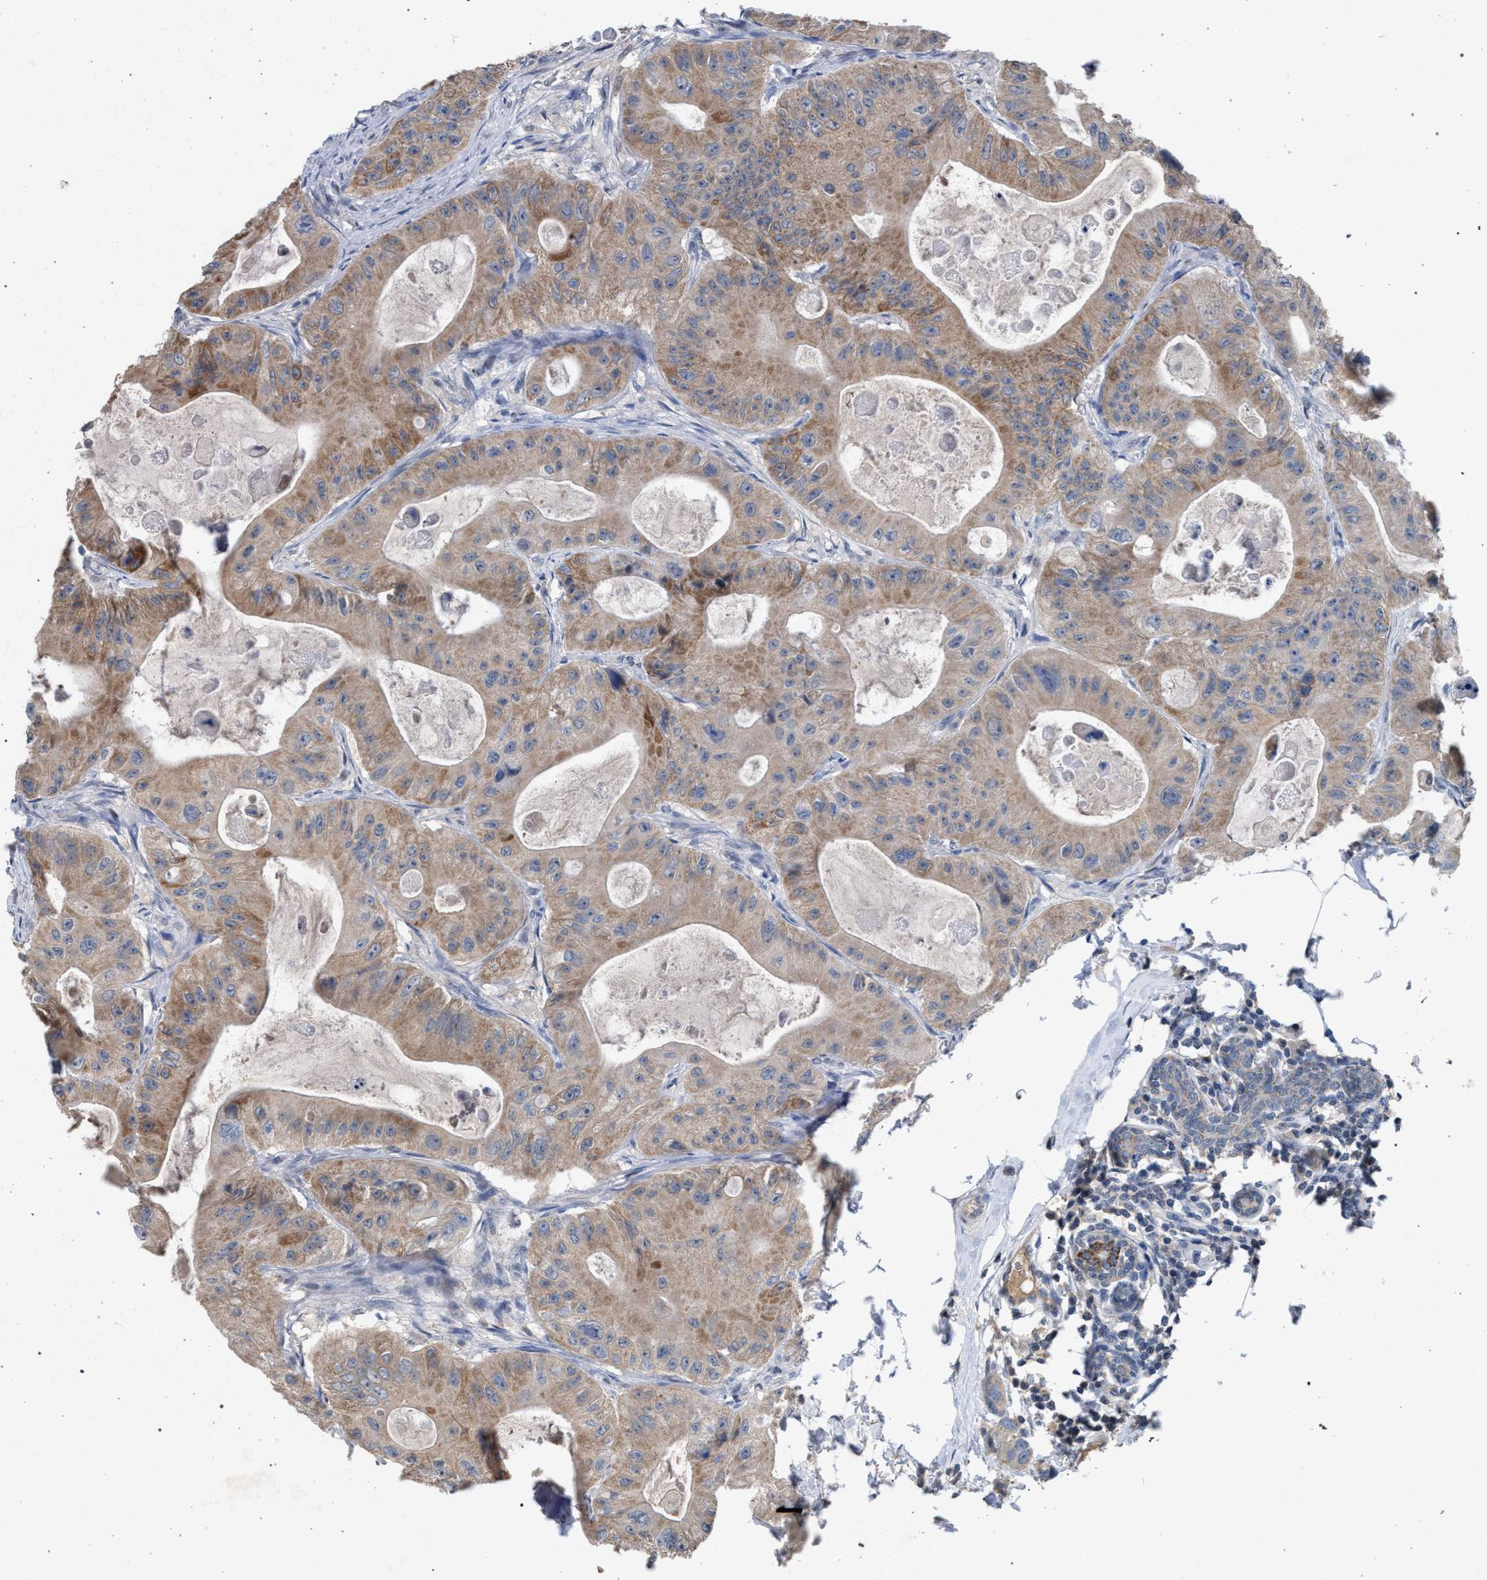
{"staining": {"intensity": "moderate", "quantity": ">75%", "location": "cytoplasmic/membranous"}, "tissue": "colorectal cancer", "cell_type": "Tumor cells", "image_type": "cancer", "snomed": [{"axis": "morphology", "description": "Adenocarcinoma, NOS"}, {"axis": "topography", "description": "Colon"}], "caption": "Immunohistochemical staining of human colorectal adenocarcinoma reveals medium levels of moderate cytoplasmic/membranous positivity in about >75% of tumor cells. The staining is performed using DAB (3,3'-diaminobenzidine) brown chromogen to label protein expression. The nuclei are counter-stained blue using hematoxylin.", "gene": "TECPR1", "patient": {"sex": "female", "age": 46}}